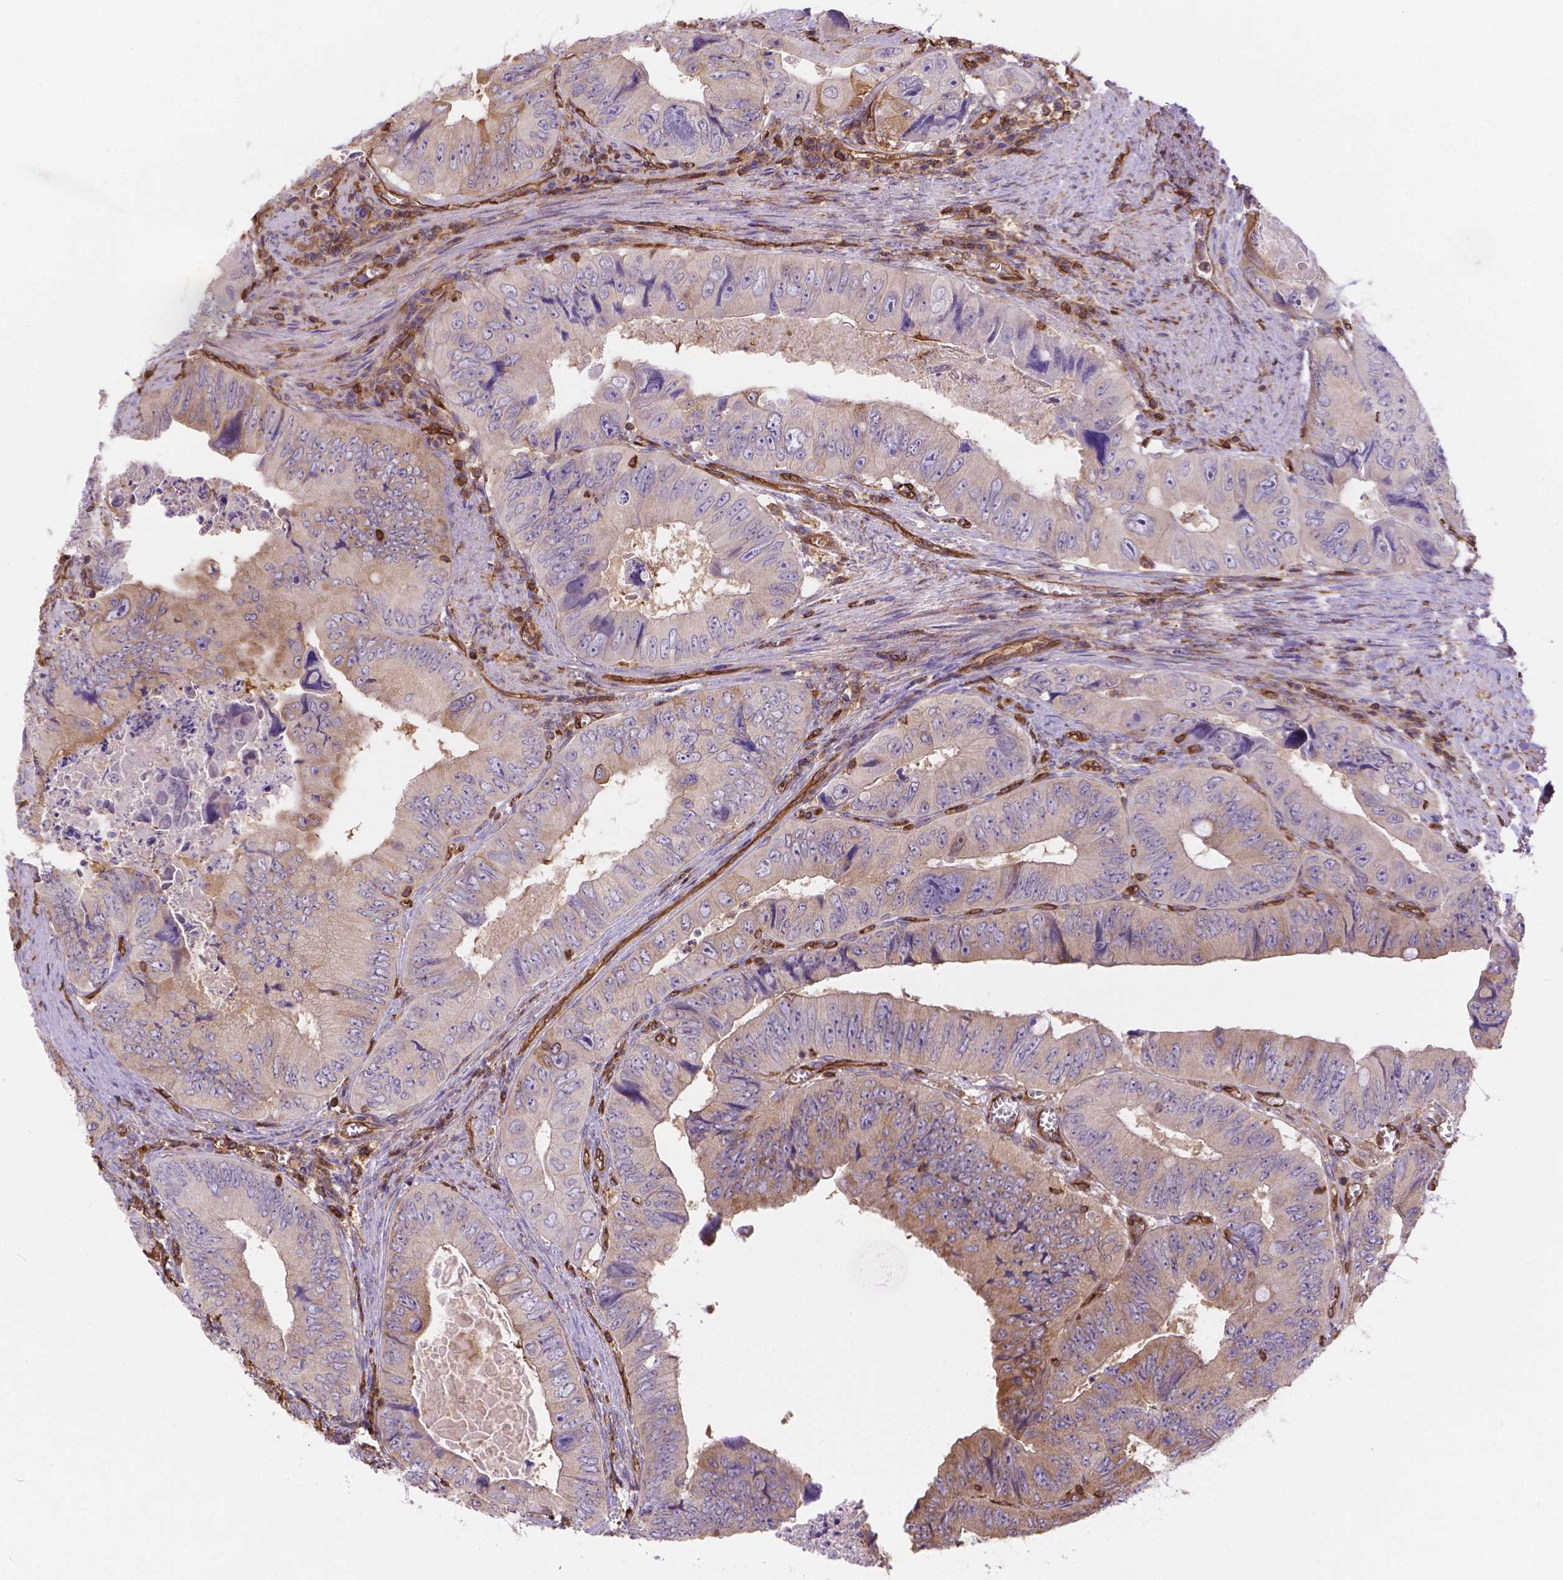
{"staining": {"intensity": "weak", "quantity": "25%-75%", "location": "cytoplasmic/membranous"}, "tissue": "colorectal cancer", "cell_type": "Tumor cells", "image_type": "cancer", "snomed": [{"axis": "morphology", "description": "Adenocarcinoma, NOS"}, {"axis": "topography", "description": "Colon"}], "caption": "Weak cytoplasmic/membranous staining for a protein is appreciated in approximately 25%-75% of tumor cells of colorectal adenocarcinoma using IHC.", "gene": "DMWD", "patient": {"sex": "female", "age": 84}}